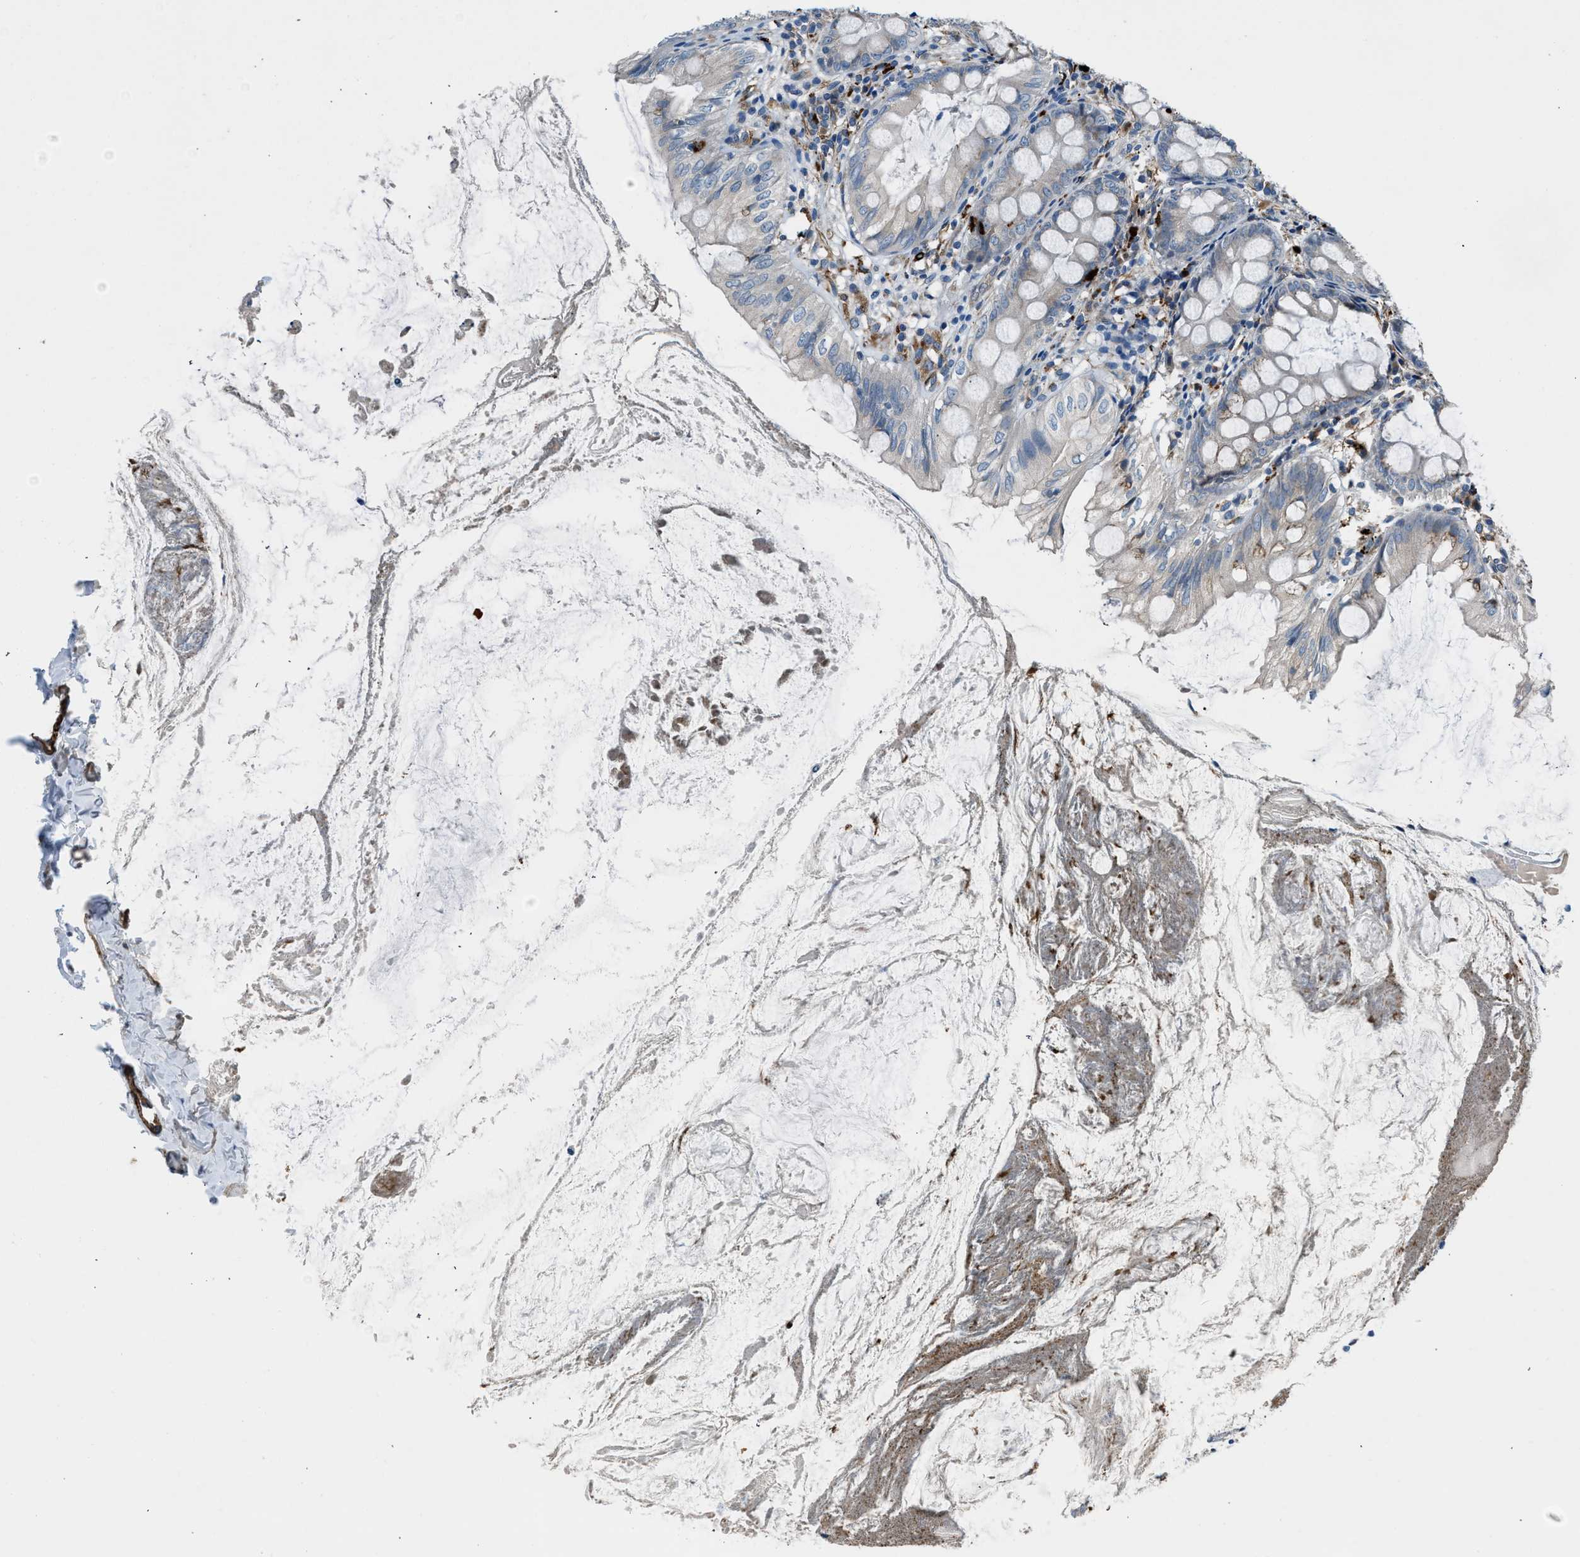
{"staining": {"intensity": "negative", "quantity": "none", "location": "none"}, "tissue": "appendix", "cell_type": "Glandular cells", "image_type": "normal", "snomed": [{"axis": "morphology", "description": "Normal tissue, NOS"}, {"axis": "topography", "description": "Appendix"}], "caption": "Immunohistochemistry photomicrograph of unremarkable appendix: appendix stained with DAB reveals no significant protein expression in glandular cells. (DAB immunohistochemistry (IHC) with hematoxylin counter stain).", "gene": "LMBR1", "patient": {"sex": "female", "age": 77}}